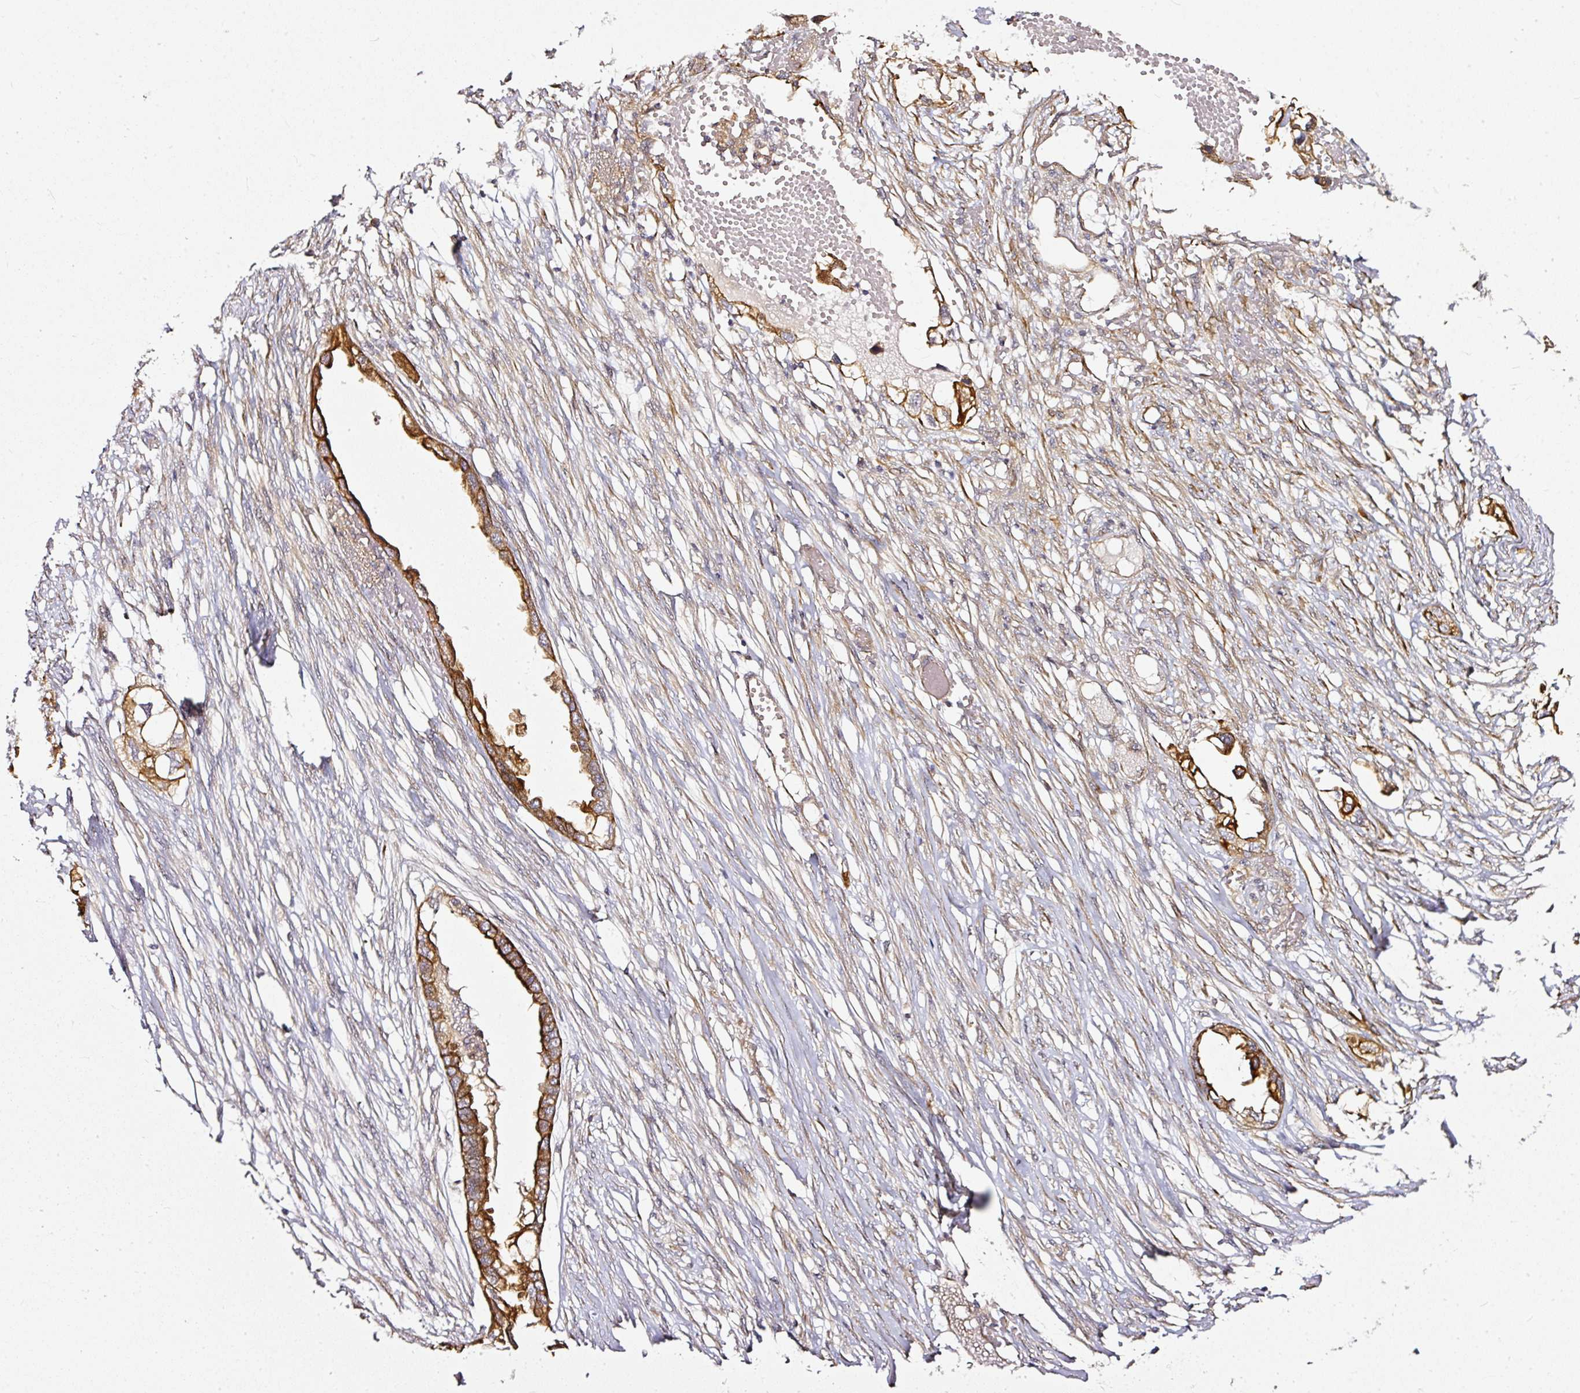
{"staining": {"intensity": "strong", "quantity": ">75%", "location": "cytoplasmic/membranous"}, "tissue": "endometrial cancer", "cell_type": "Tumor cells", "image_type": "cancer", "snomed": [{"axis": "morphology", "description": "Adenocarcinoma, NOS"}, {"axis": "morphology", "description": "Adenocarcinoma, metastatic, NOS"}, {"axis": "topography", "description": "Adipose tissue"}, {"axis": "topography", "description": "Endometrium"}], "caption": "Metastatic adenocarcinoma (endometrial) tissue shows strong cytoplasmic/membranous staining in approximately >75% of tumor cells, visualized by immunohistochemistry. The protein of interest is shown in brown color, while the nuclei are stained blue.", "gene": "MIF4GD", "patient": {"sex": "female", "age": 67}}